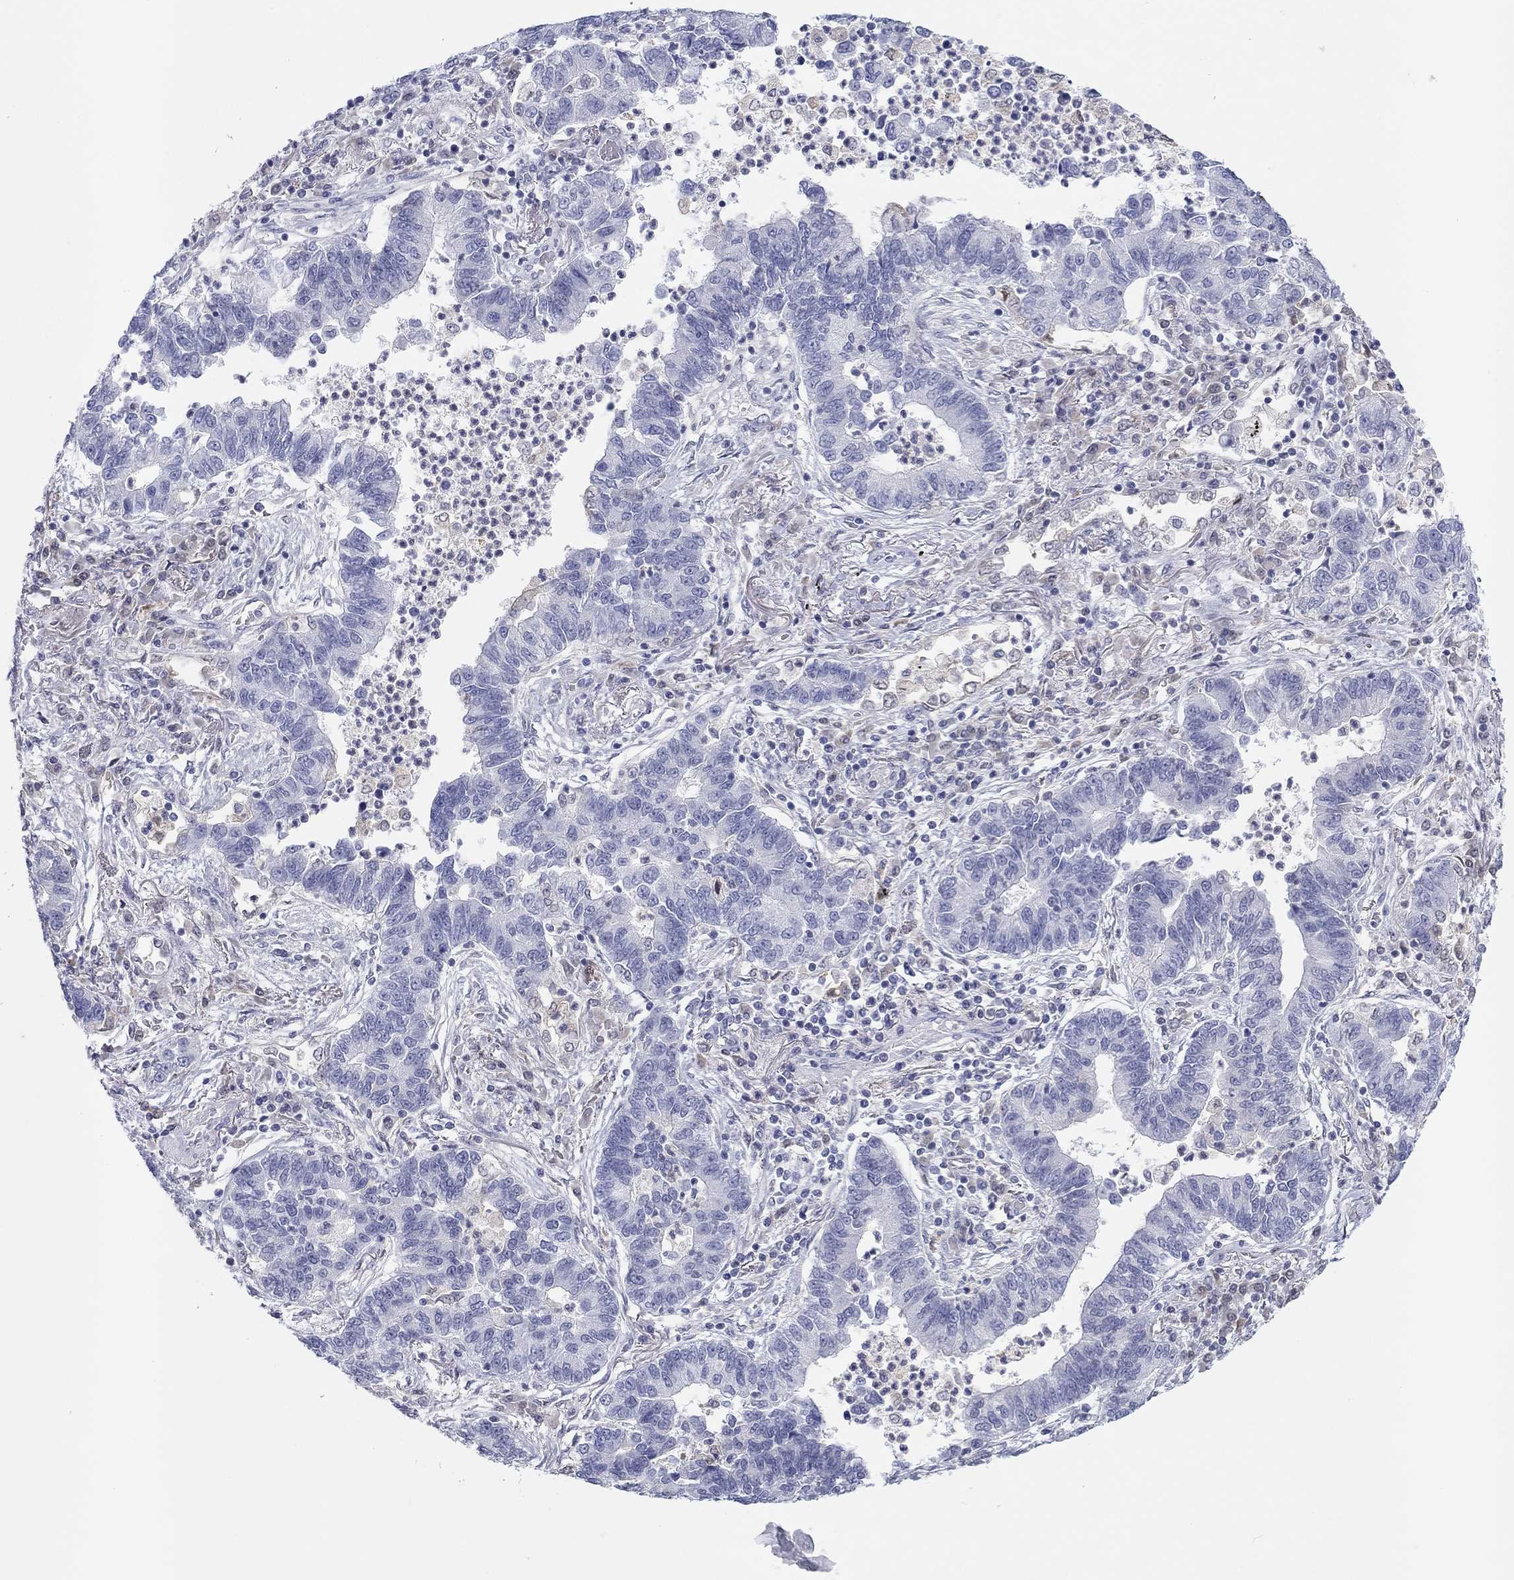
{"staining": {"intensity": "negative", "quantity": "none", "location": "none"}, "tissue": "lung cancer", "cell_type": "Tumor cells", "image_type": "cancer", "snomed": [{"axis": "morphology", "description": "Adenocarcinoma, NOS"}, {"axis": "topography", "description": "Lung"}], "caption": "High magnification brightfield microscopy of lung cancer stained with DAB (brown) and counterstained with hematoxylin (blue): tumor cells show no significant expression.", "gene": "PDXK", "patient": {"sex": "female", "age": 57}}